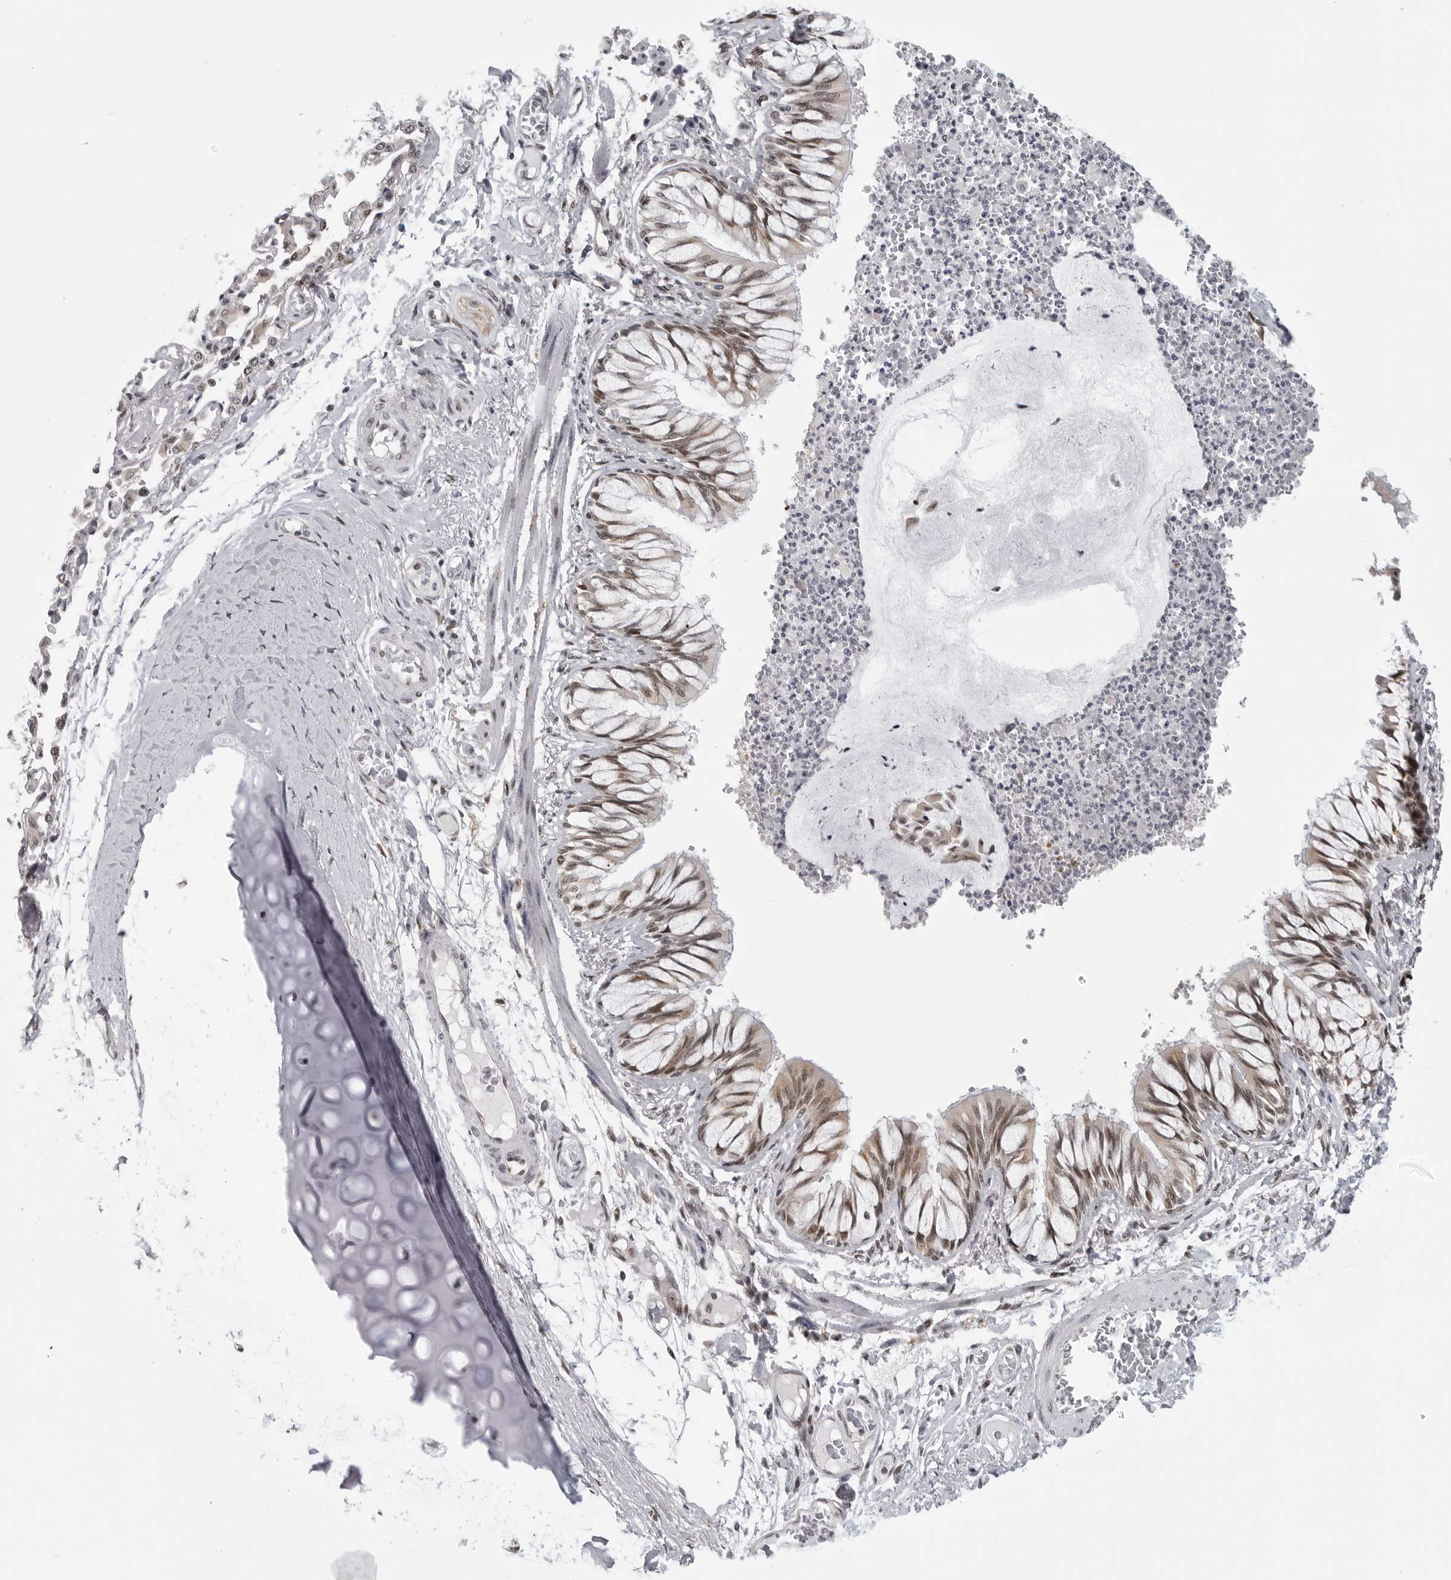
{"staining": {"intensity": "moderate", "quantity": ">75%", "location": "cytoplasmic/membranous,nuclear"}, "tissue": "bronchus", "cell_type": "Respiratory epithelial cells", "image_type": "normal", "snomed": [{"axis": "morphology", "description": "Normal tissue, NOS"}, {"axis": "topography", "description": "Cartilage tissue"}, {"axis": "topography", "description": "Bronchus"}, {"axis": "topography", "description": "Lung"}], "caption": "Bronchus stained with immunohistochemistry (IHC) demonstrates moderate cytoplasmic/membranous,nuclear positivity in about >75% of respiratory epithelial cells.", "gene": "PRDM10", "patient": {"sex": "female", "age": 49}}